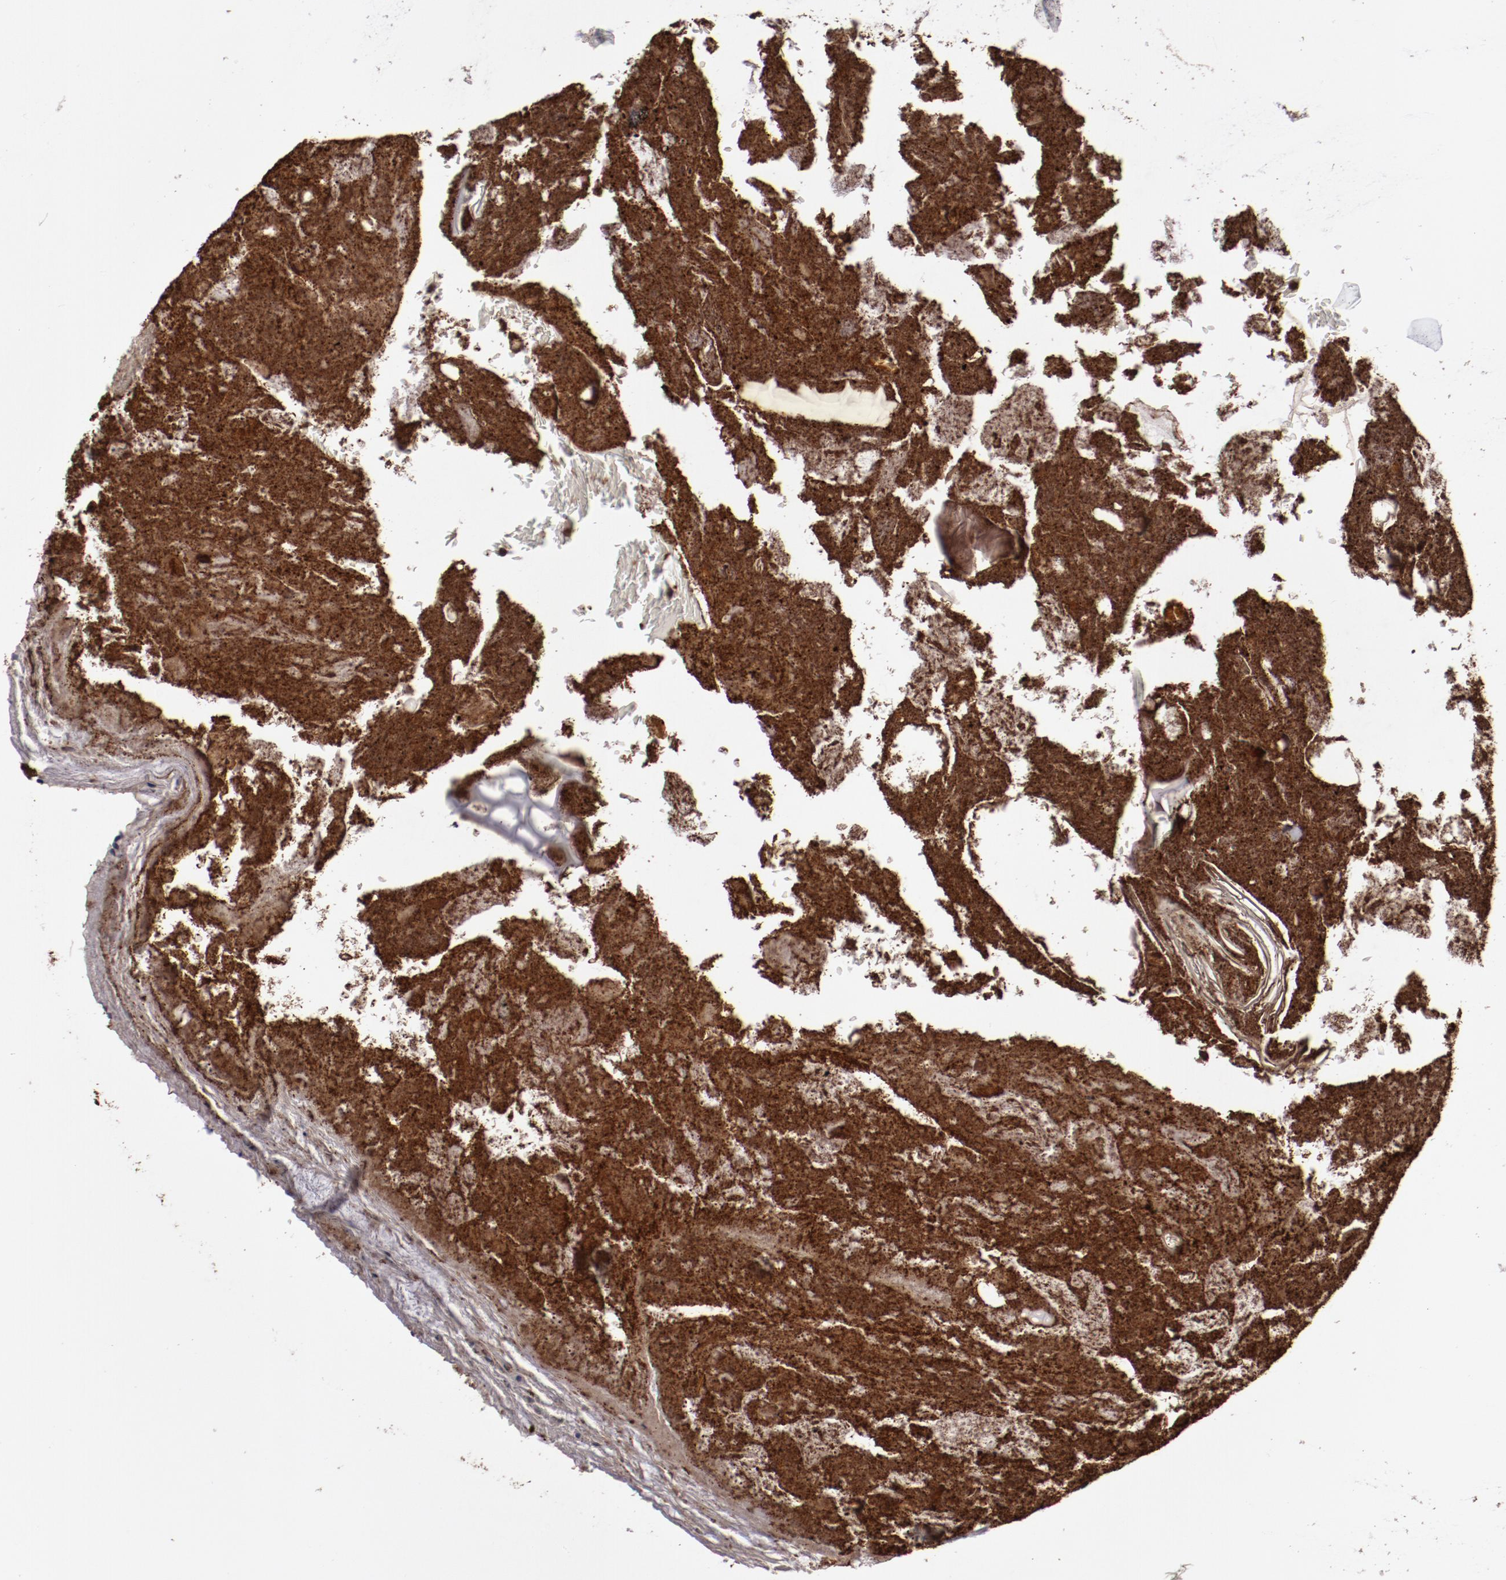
{"staining": {"intensity": "moderate", "quantity": ">75%", "location": "cytoplasmic/membranous"}, "tissue": "appendix", "cell_type": "Glandular cells", "image_type": "normal", "snomed": [{"axis": "morphology", "description": "Normal tissue, NOS"}, {"axis": "topography", "description": "Appendix"}], "caption": "The immunohistochemical stain shows moderate cytoplasmic/membranous expression in glandular cells of unremarkable appendix.", "gene": "RPS6KA6", "patient": {"sex": "female", "age": 10}}